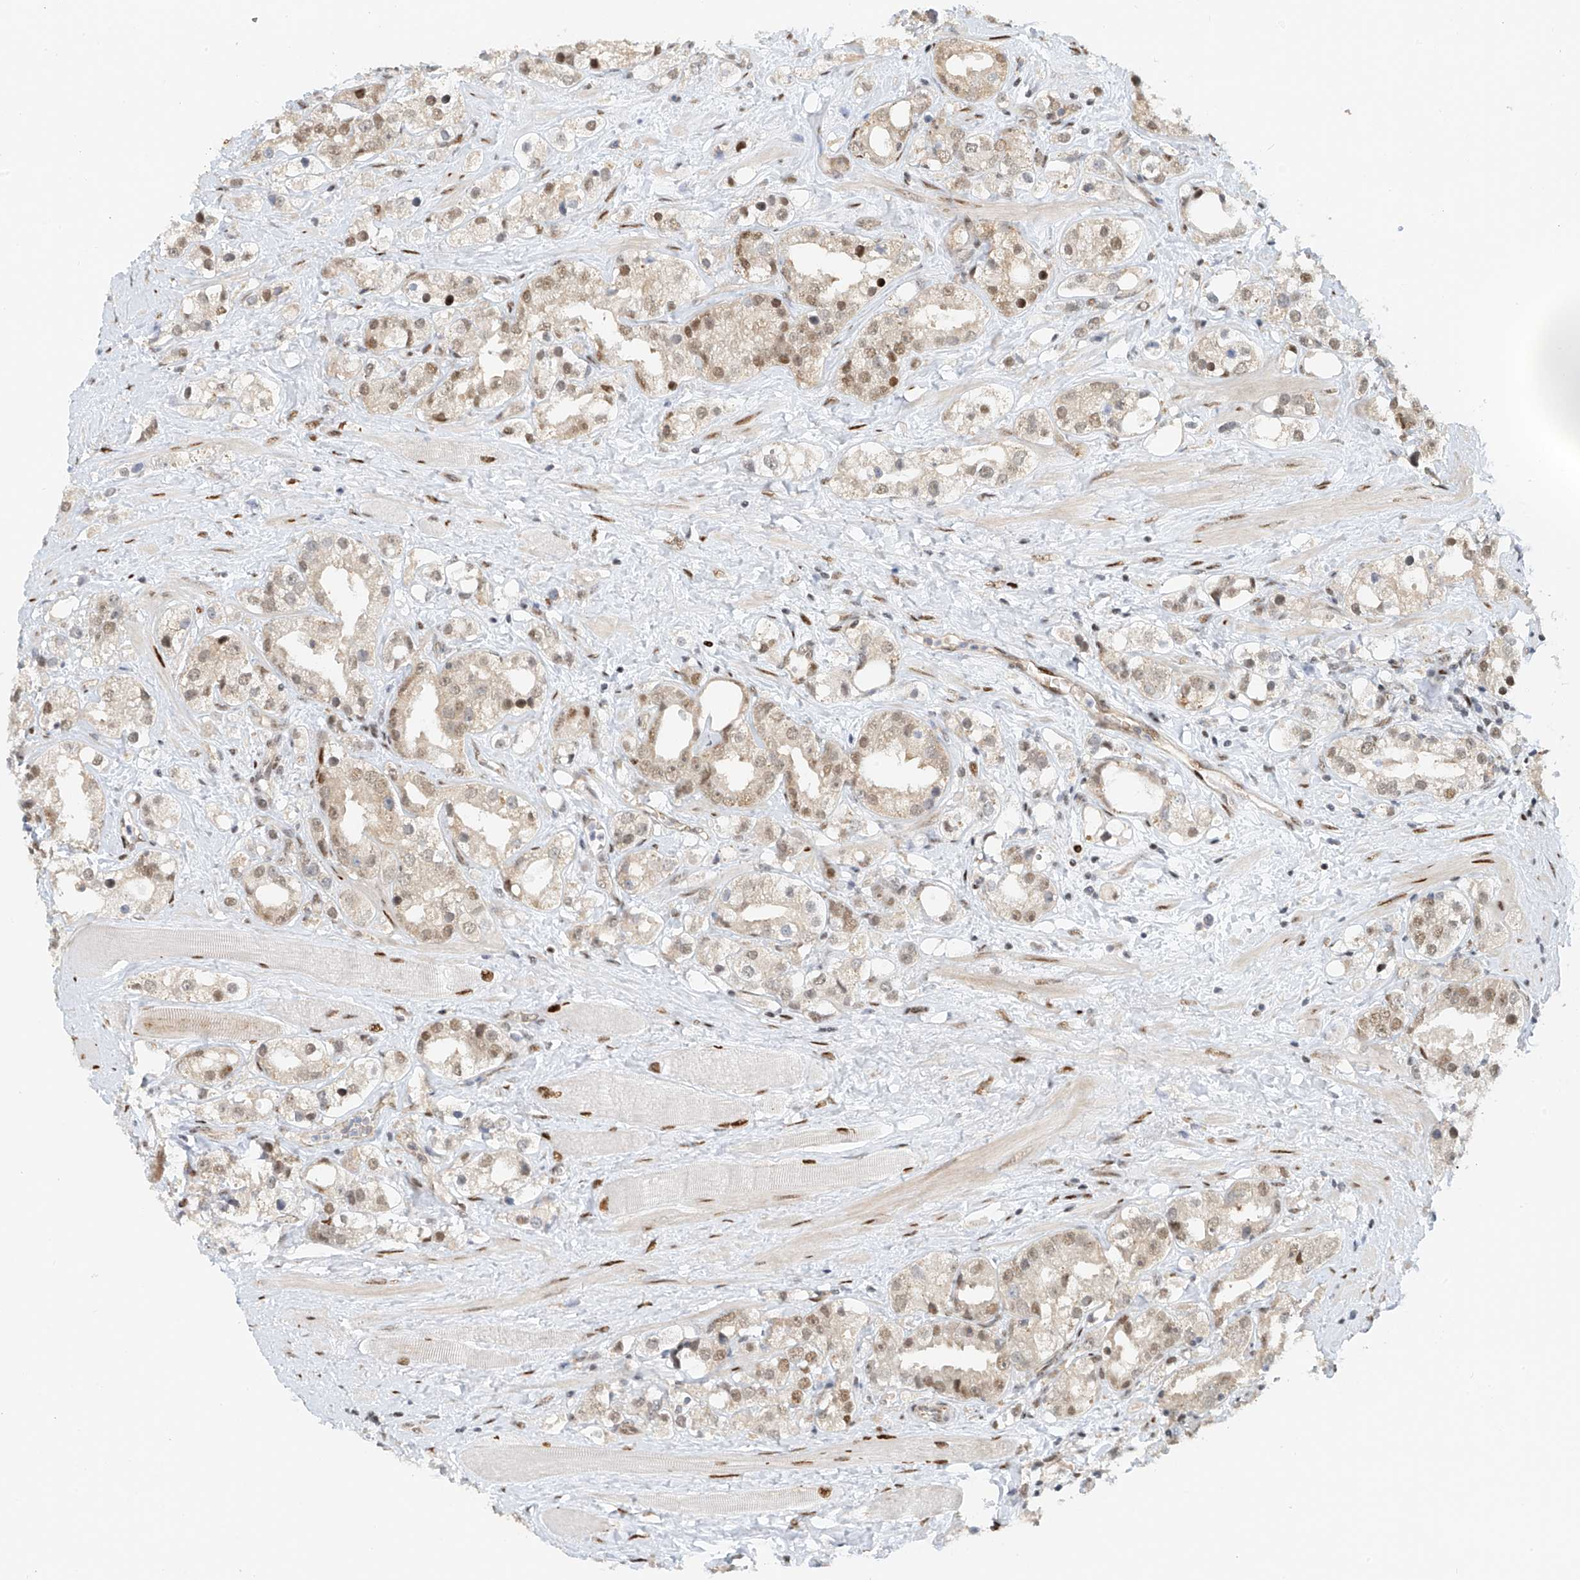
{"staining": {"intensity": "moderate", "quantity": "25%-75%", "location": "nuclear"}, "tissue": "prostate cancer", "cell_type": "Tumor cells", "image_type": "cancer", "snomed": [{"axis": "morphology", "description": "Adenocarcinoma, NOS"}, {"axis": "topography", "description": "Prostate"}], "caption": "The immunohistochemical stain shows moderate nuclear positivity in tumor cells of prostate adenocarcinoma tissue.", "gene": "ZNF514", "patient": {"sex": "male", "age": 79}}